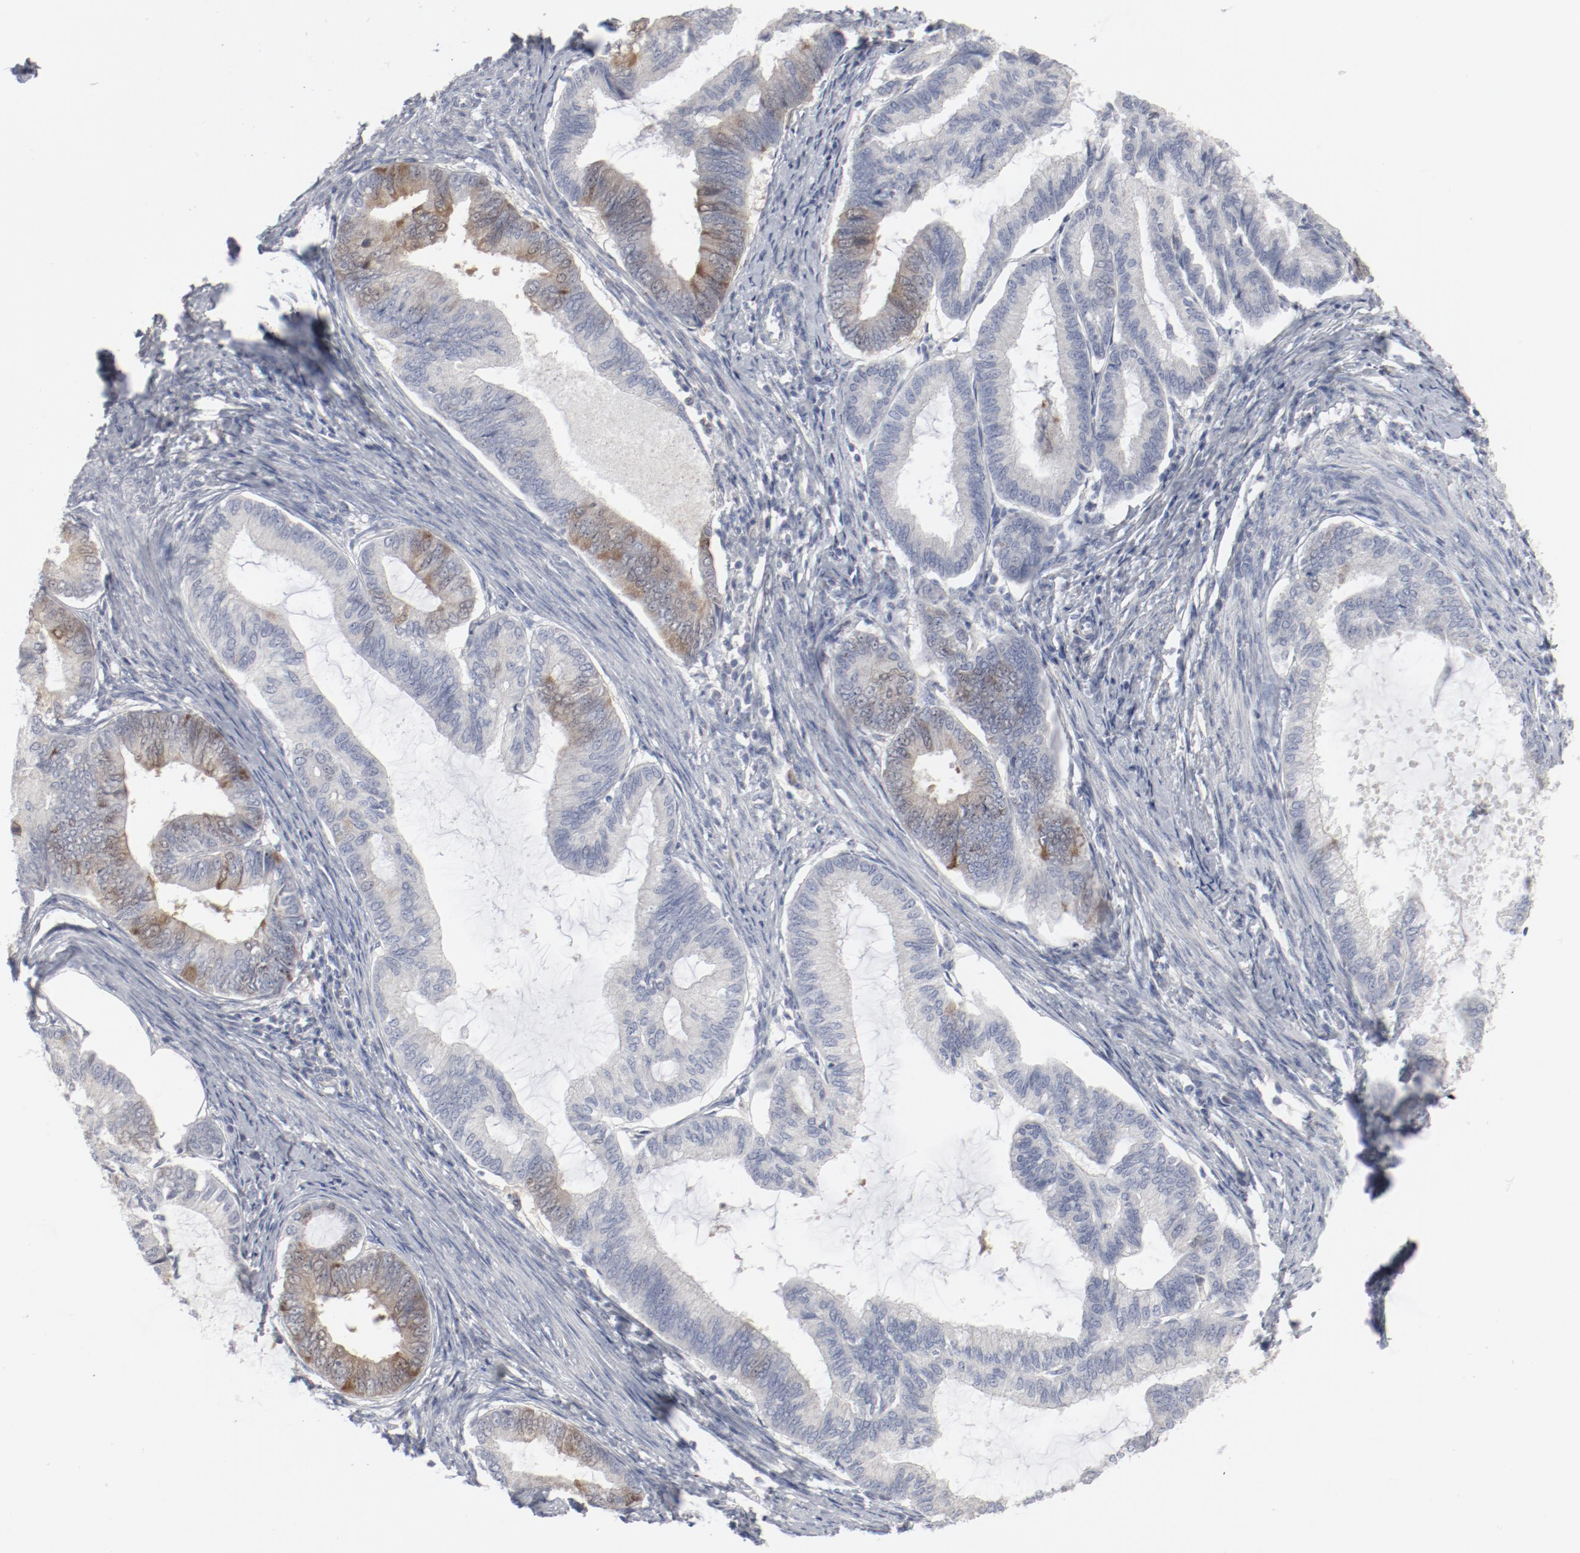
{"staining": {"intensity": "moderate", "quantity": "<25%", "location": "cytoplasmic/membranous"}, "tissue": "endometrial cancer", "cell_type": "Tumor cells", "image_type": "cancer", "snomed": [{"axis": "morphology", "description": "Adenocarcinoma, NOS"}, {"axis": "topography", "description": "Endometrium"}], "caption": "An immunohistochemistry histopathology image of tumor tissue is shown. Protein staining in brown shows moderate cytoplasmic/membranous positivity in endometrial cancer (adenocarcinoma) within tumor cells. (DAB (3,3'-diaminobenzidine) IHC, brown staining for protein, blue staining for nuclei).", "gene": "CDK1", "patient": {"sex": "female", "age": 86}}